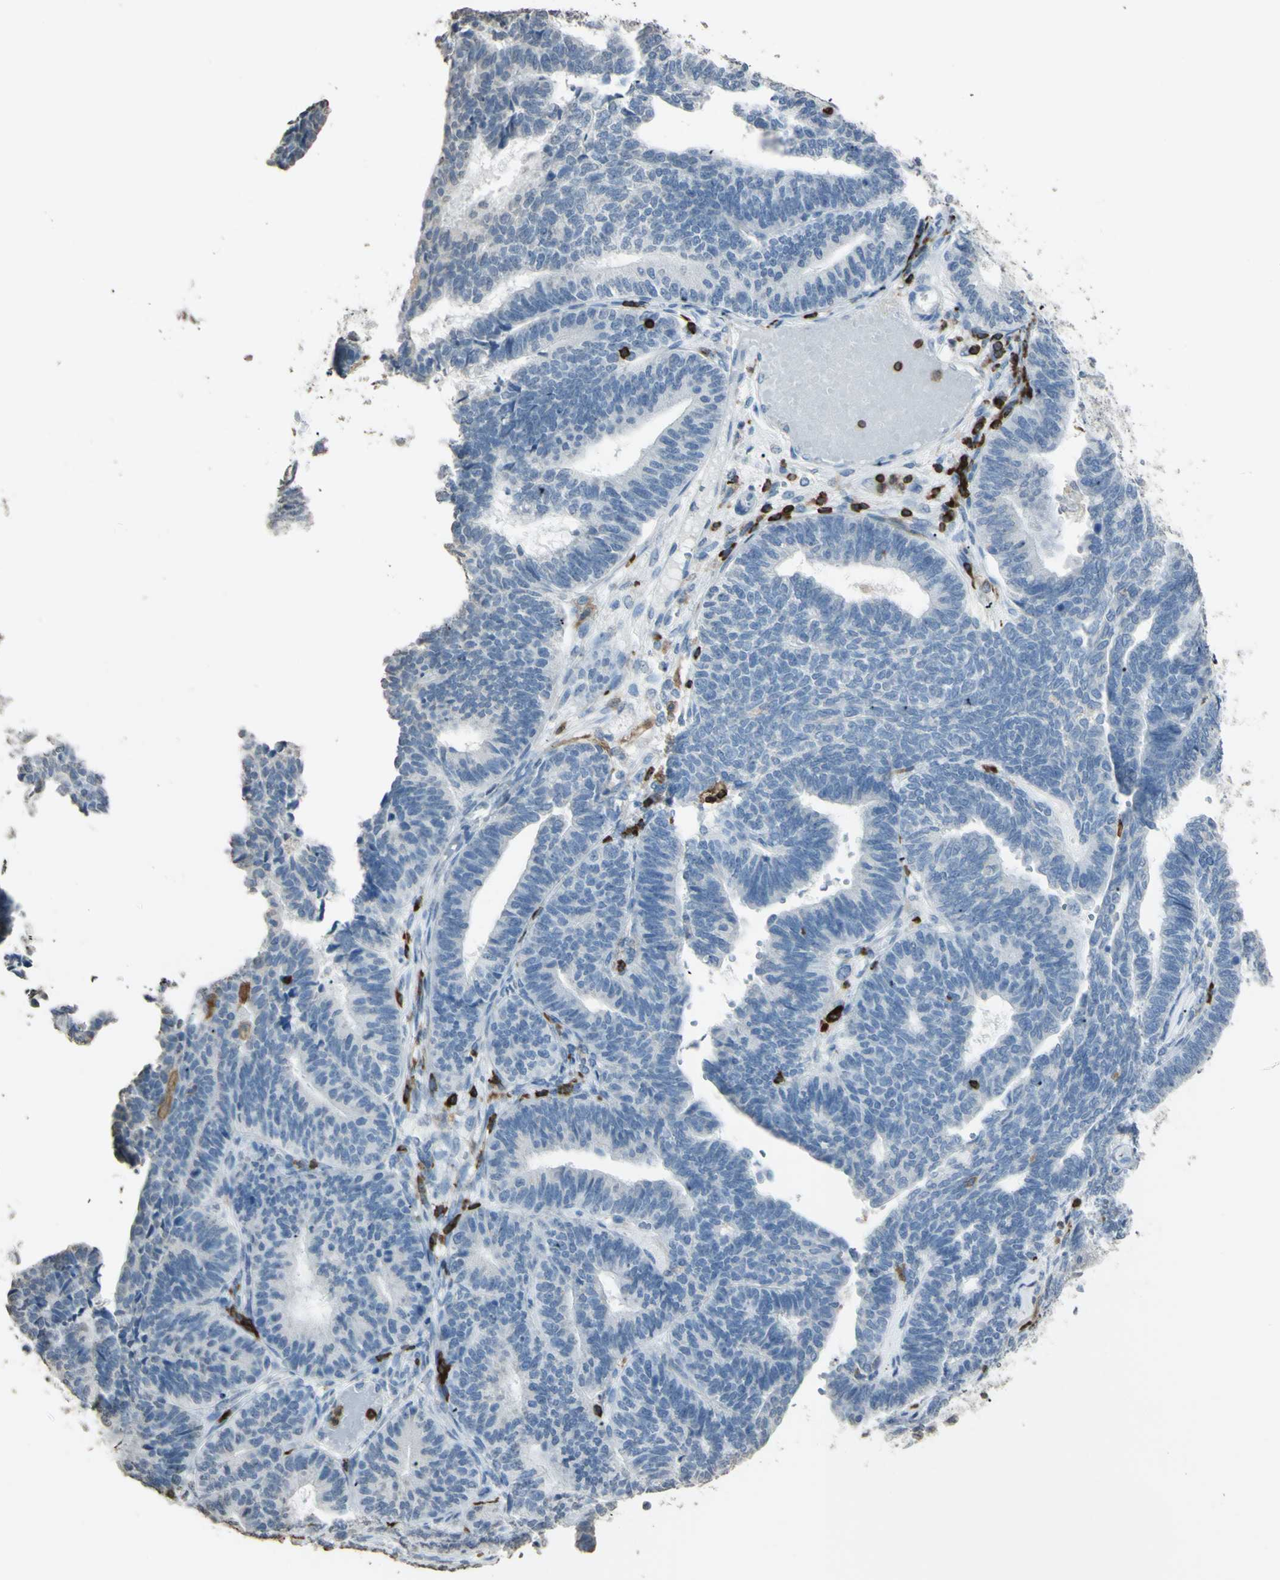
{"staining": {"intensity": "negative", "quantity": "none", "location": "none"}, "tissue": "endometrial cancer", "cell_type": "Tumor cells", "image_type": "cancer", "snomed": [{"axis": "morphology", "description": "Adenocarcinoma, NOS"}, {"axis": "topography", "description": "Endometrium"}], "caption": "An IHC histopathology image of endometrial cancer is shown. There is no staining in tumor cells of endometrial cancer. (Stains: DAB (3,3'-diaminobenzidine) immunohistochemistry (IHC) with hematoxylin counter stain, Microscopy: brightfield microscopy at high magnification).", "gene": "PSTPIP1", "patient": {"sex": "female", "age": 70}}